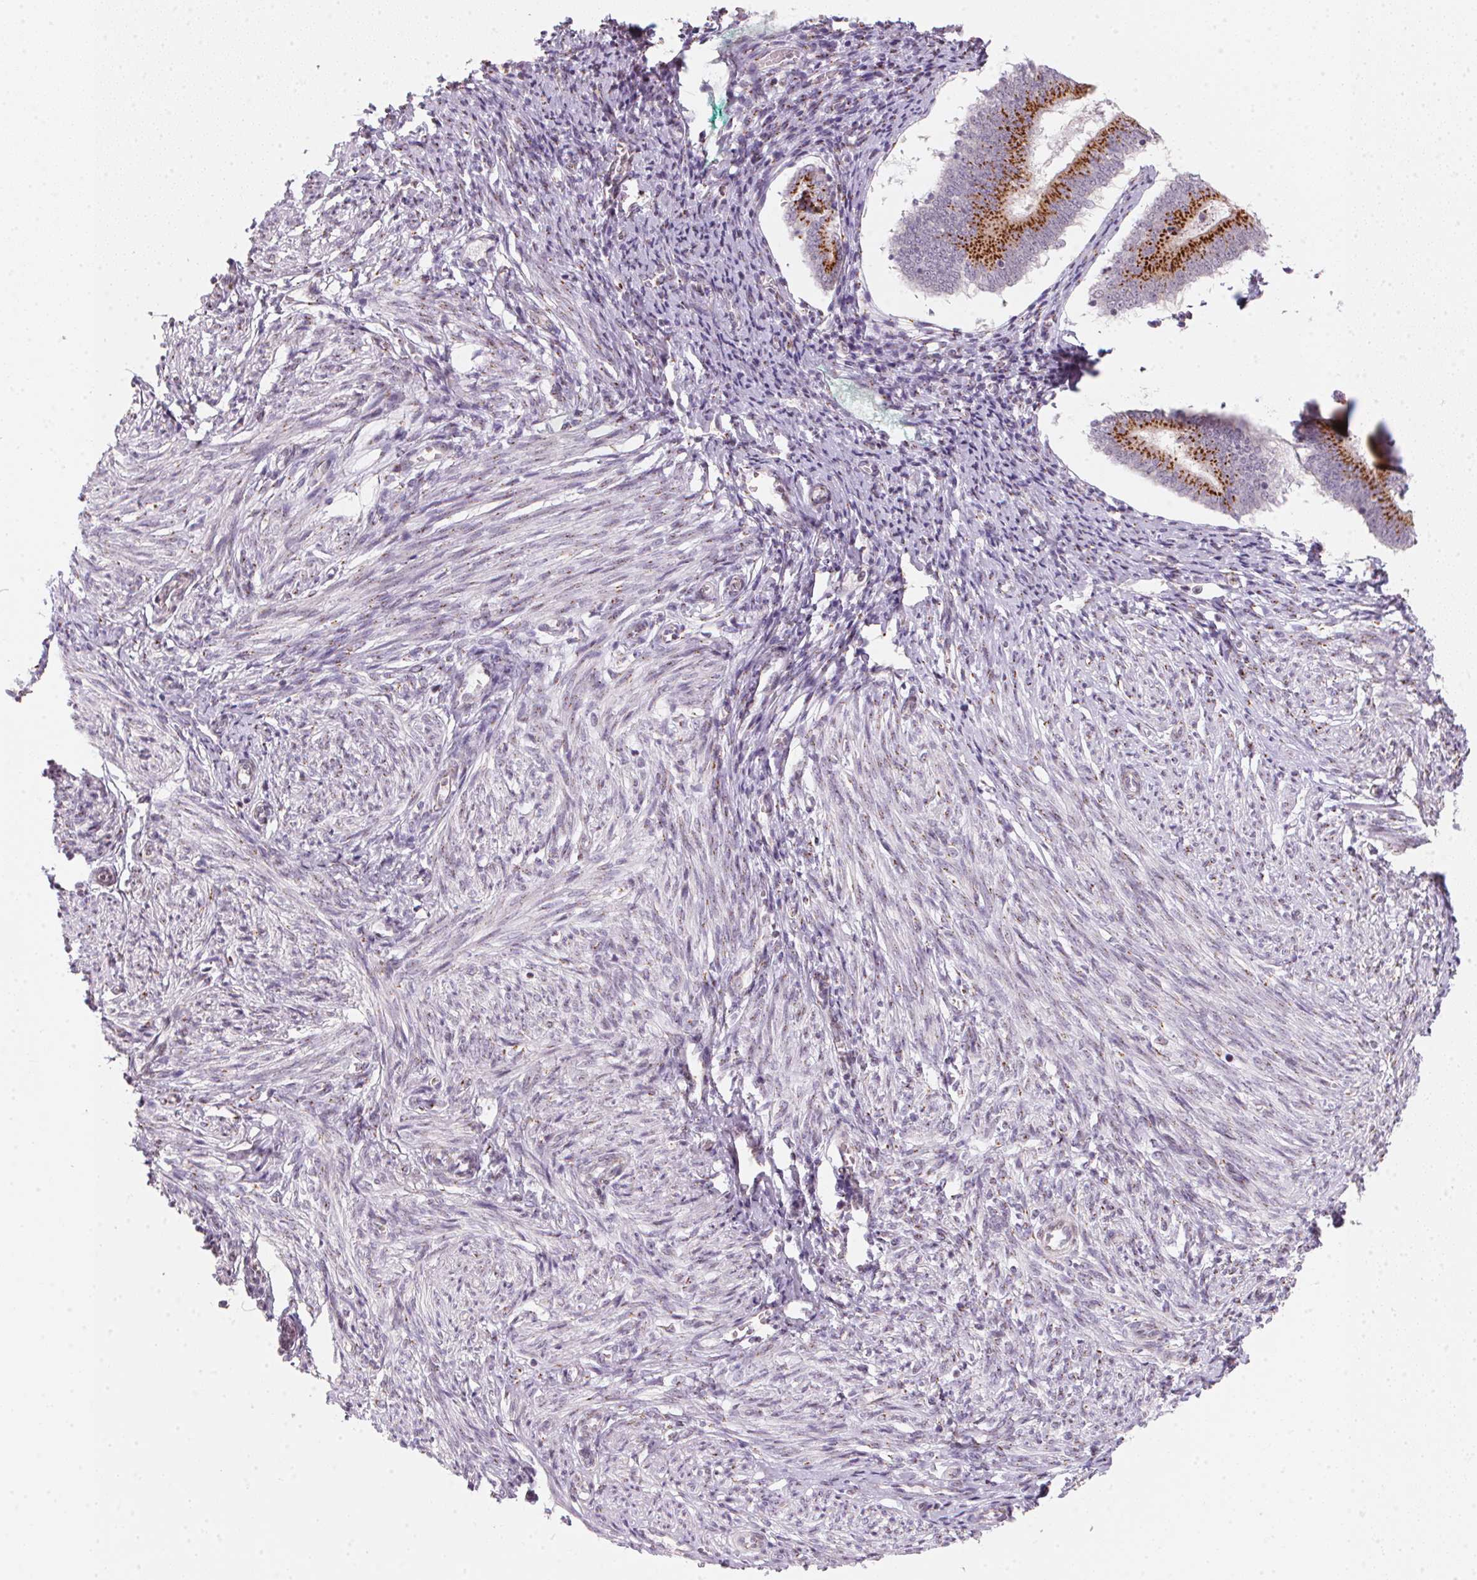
{"staining": {"intensity": "weak", "quantity": "25%-75%", "location": "cytoplasmic/membranous"}, "tissue": "endometrium", "cell_type": "Cells in endometrial stroma", "image_type": "normal", "snomed": [{"axis": "morphology", "description": "Normal tissue, NOS"}, {"axis": "topography", "description": "Endometrium"}], "caption": "Endometrium was stained to show a protein in brown. There is low levels of weak cytoplasmic/membranous expression in approximately 25%-75% of cells in endometrial stroma.", "gene": "RAB22A", "patient": {"sex": "female", "age": 50}}